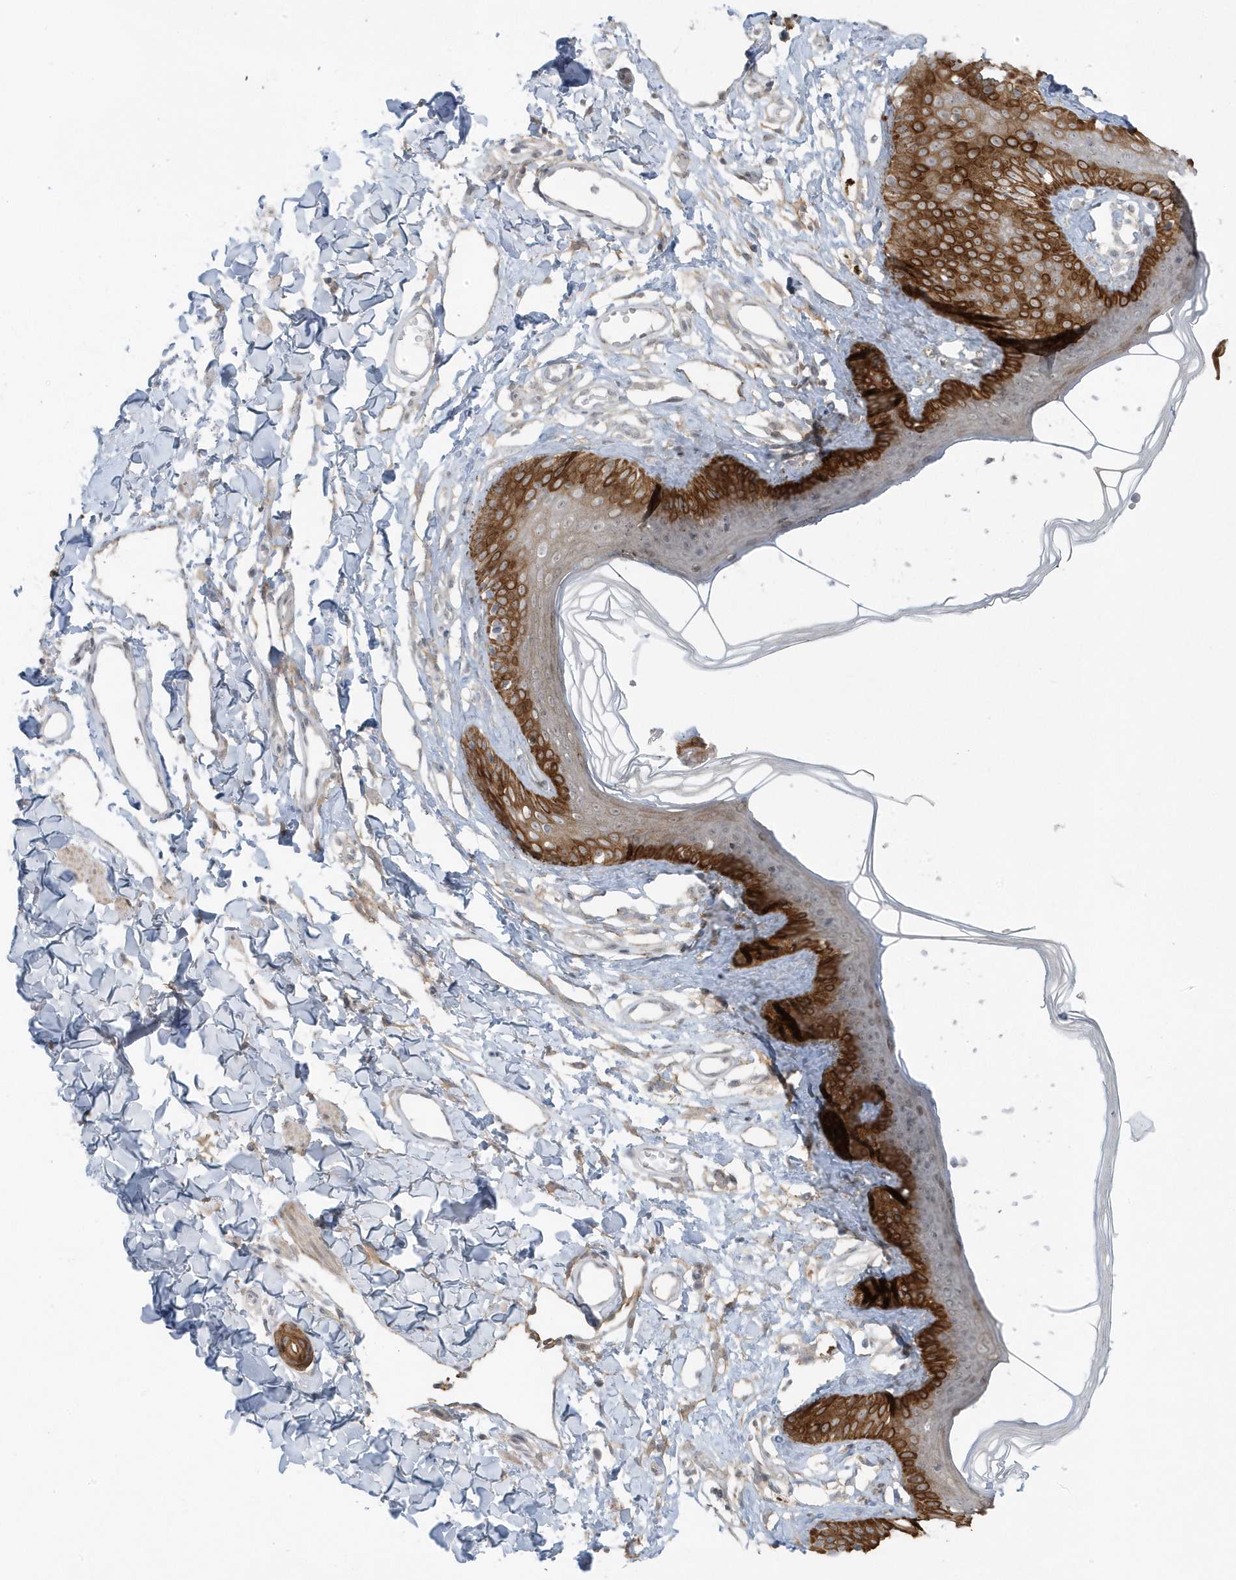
{"staining": {"intensity": "strong", "quantity": "25%-75%", "location": "cytoplasmic/membranous"}, "tissue": "skin", "cell_type": "Epidermal cells", "image_type": "normal", "snomed": [{"axis": "morphology", "description": "Normal tissue, NOS"}, {"axis": "morphology", "description": "Squamous cell carcinoma, NOS"}, {"axis": "topography", "description": "Vulva"}], "caption": "A high-resolution photomicrograph shows immunohistochemistry (IHC) staining of normal skin, which displays strong cytoplasmic/membranous positivity in approximately 25%-75% of epidermal cells. The staining was performed using DAB (3,3'-diaminobenzidine) to visualize the protein expression in brown, while the nuclei were stained in blue with hematoxylin (Magnification: 20x).", "gene": "PARD3B", "patient": {"sex": "female", "age": 85}}